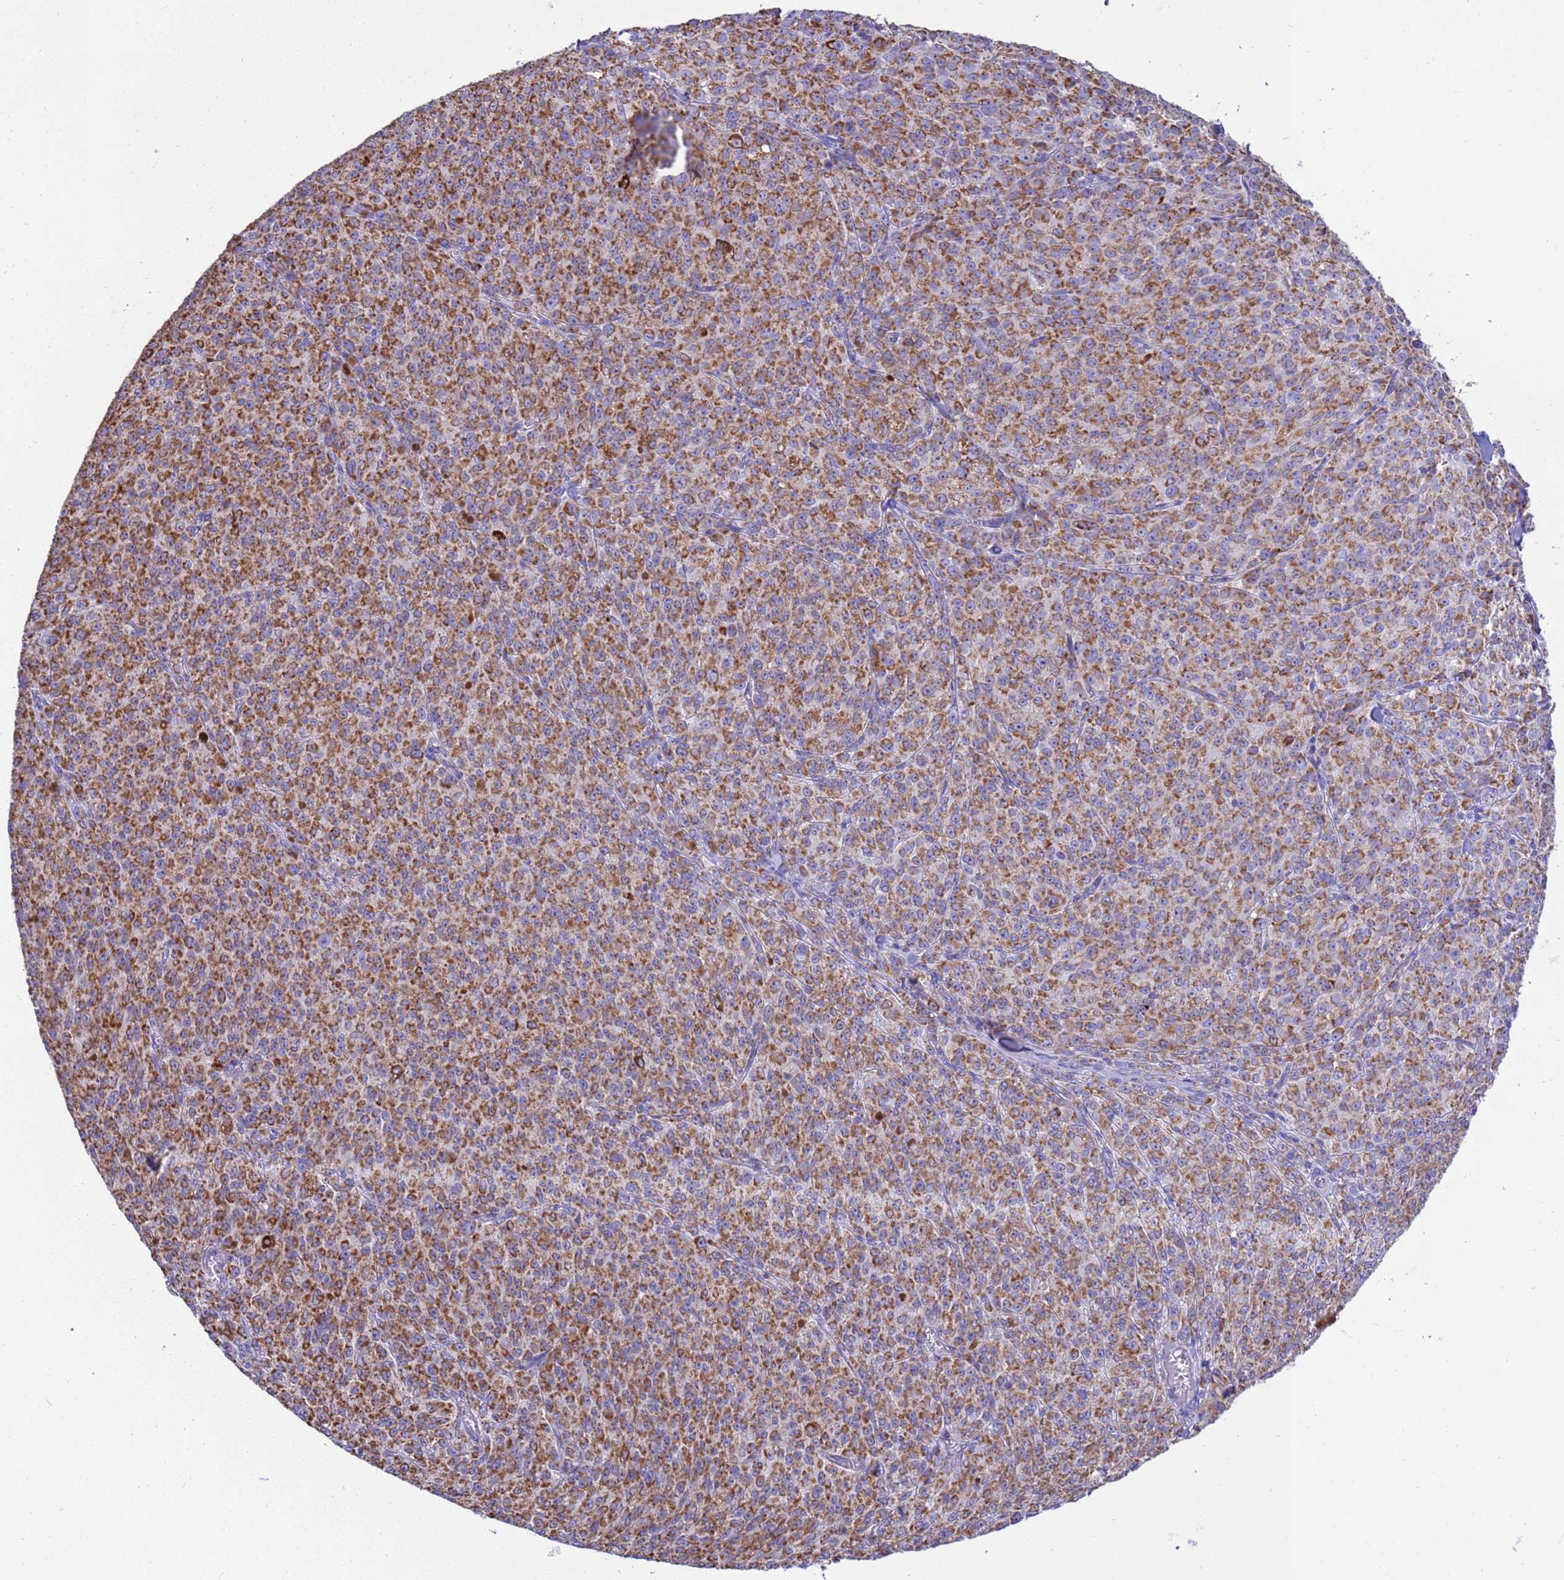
{"staining": {"intensity": "moderate", "quantity": ">75%", "location": "cytoplasmic/membranous"}, "tissue": "melanoma", "cell_type": "Tumor cells", "image_type": "cancer", "snomed": [{"axis": "morphology", "description": "Malignant melanoma, NOS"}, {"axis": "topography", "description": "Skin"}], "caption": "Tumor cells demonstrate moderate cytoplasmic/membranous positivity in approximately >75% of cells in malignant melanoma.", "gene": "RNF165", "patient": {"sex": "female", "age": 52}}